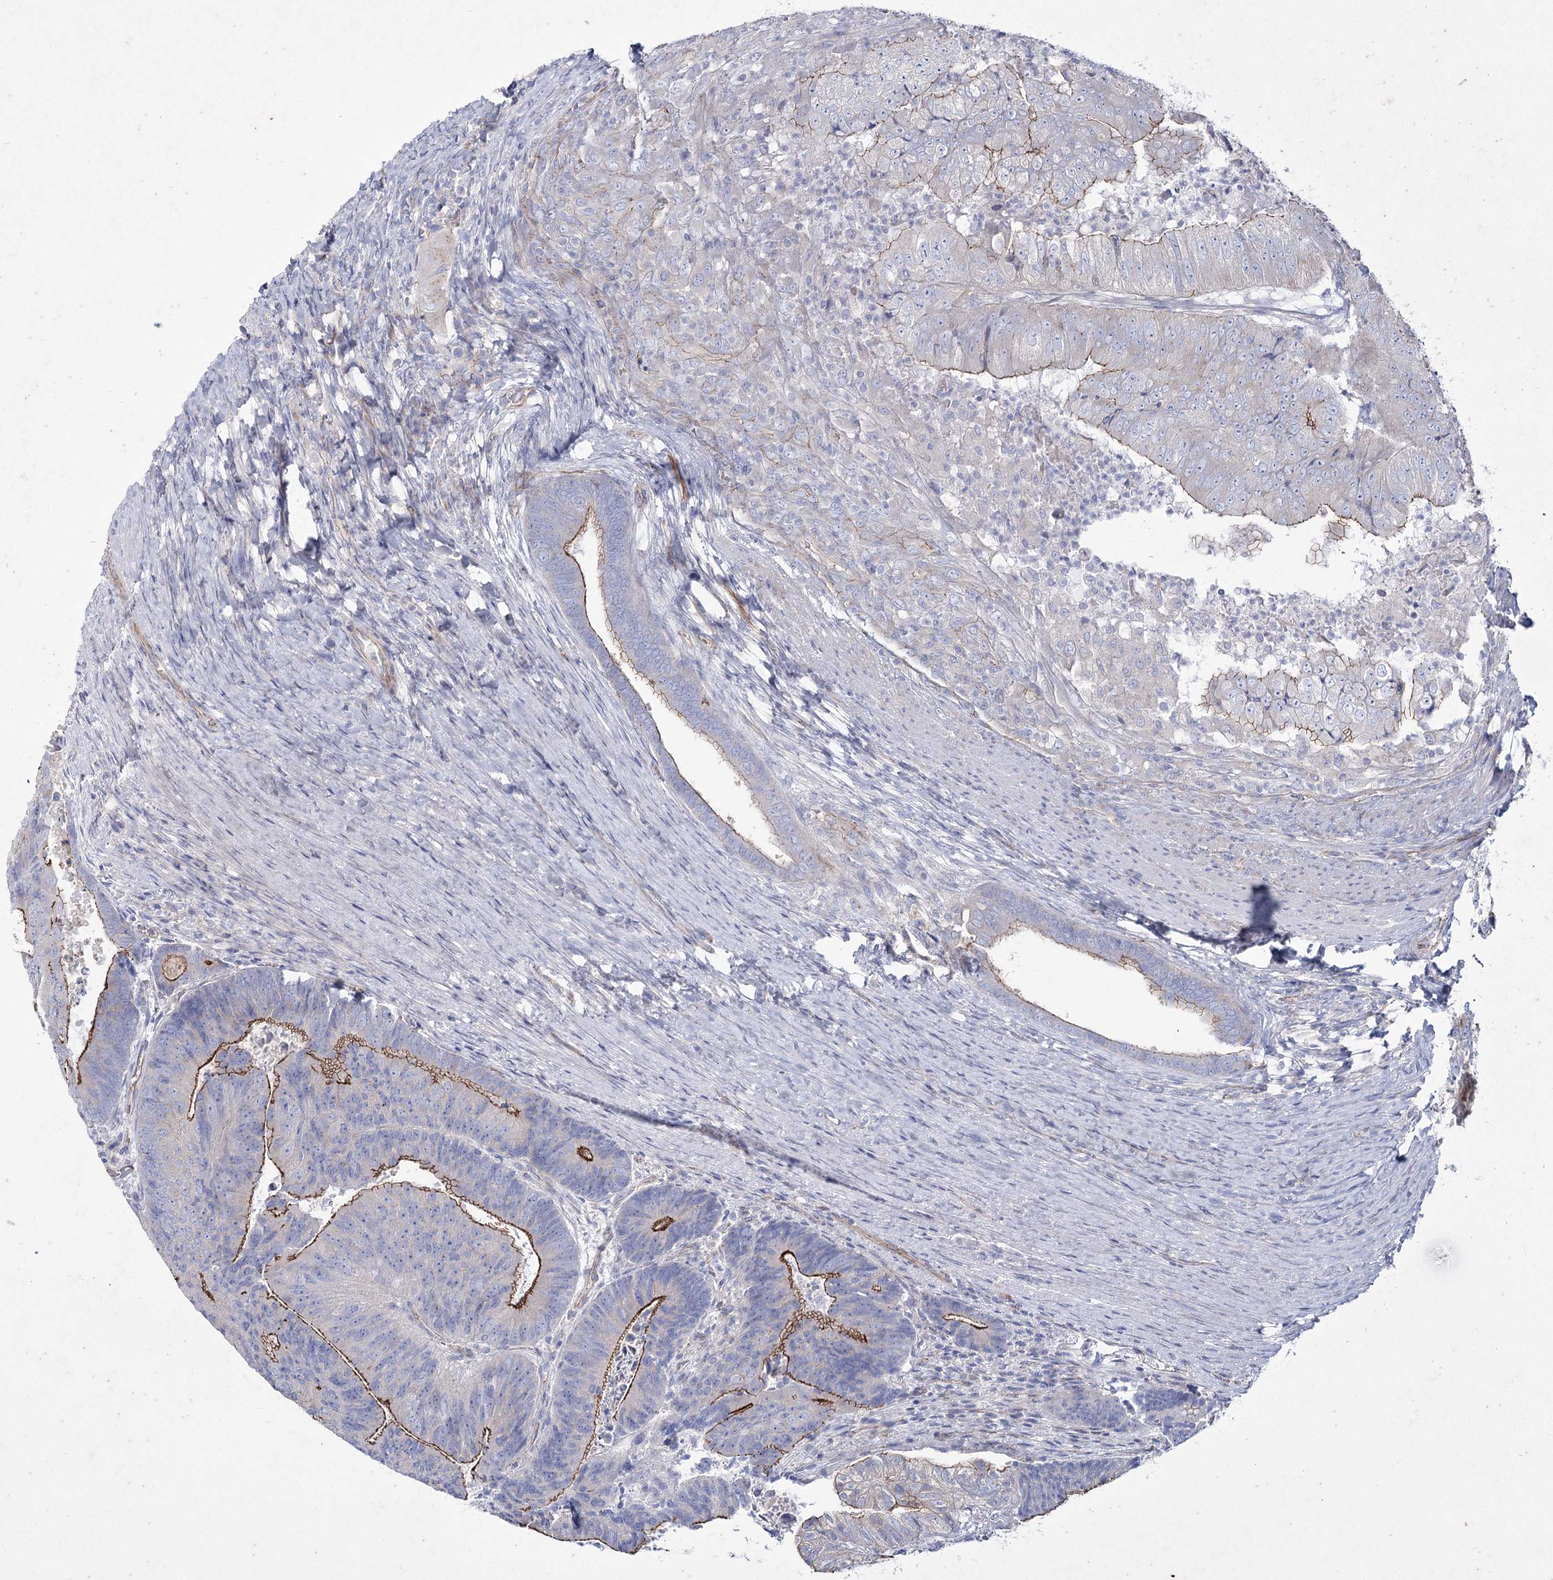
{"staining": {"intensity": "moderate", "quantity": "25%-75%", "location": "cytoplasmic/membranous"}, "tissue": "colorectal cancer", "cell_type": "Tumor cells", "image_type": "cancer", "snomed": [{"axis": "morphology", "description": "Adenocarcinoma, NOS"}, {"axis": "topography", "description": "Colon"}], "caption": "Moderate cytoplasmic/membranous staining is present in approximately 25%-75% of tumor cells in adenocarcinoma (colorectal). (Brightfield microscopy of DAB IHC at high magnification).", "gene": "LDLRAD3", "patient": {"sex": "female", "age": 67}}